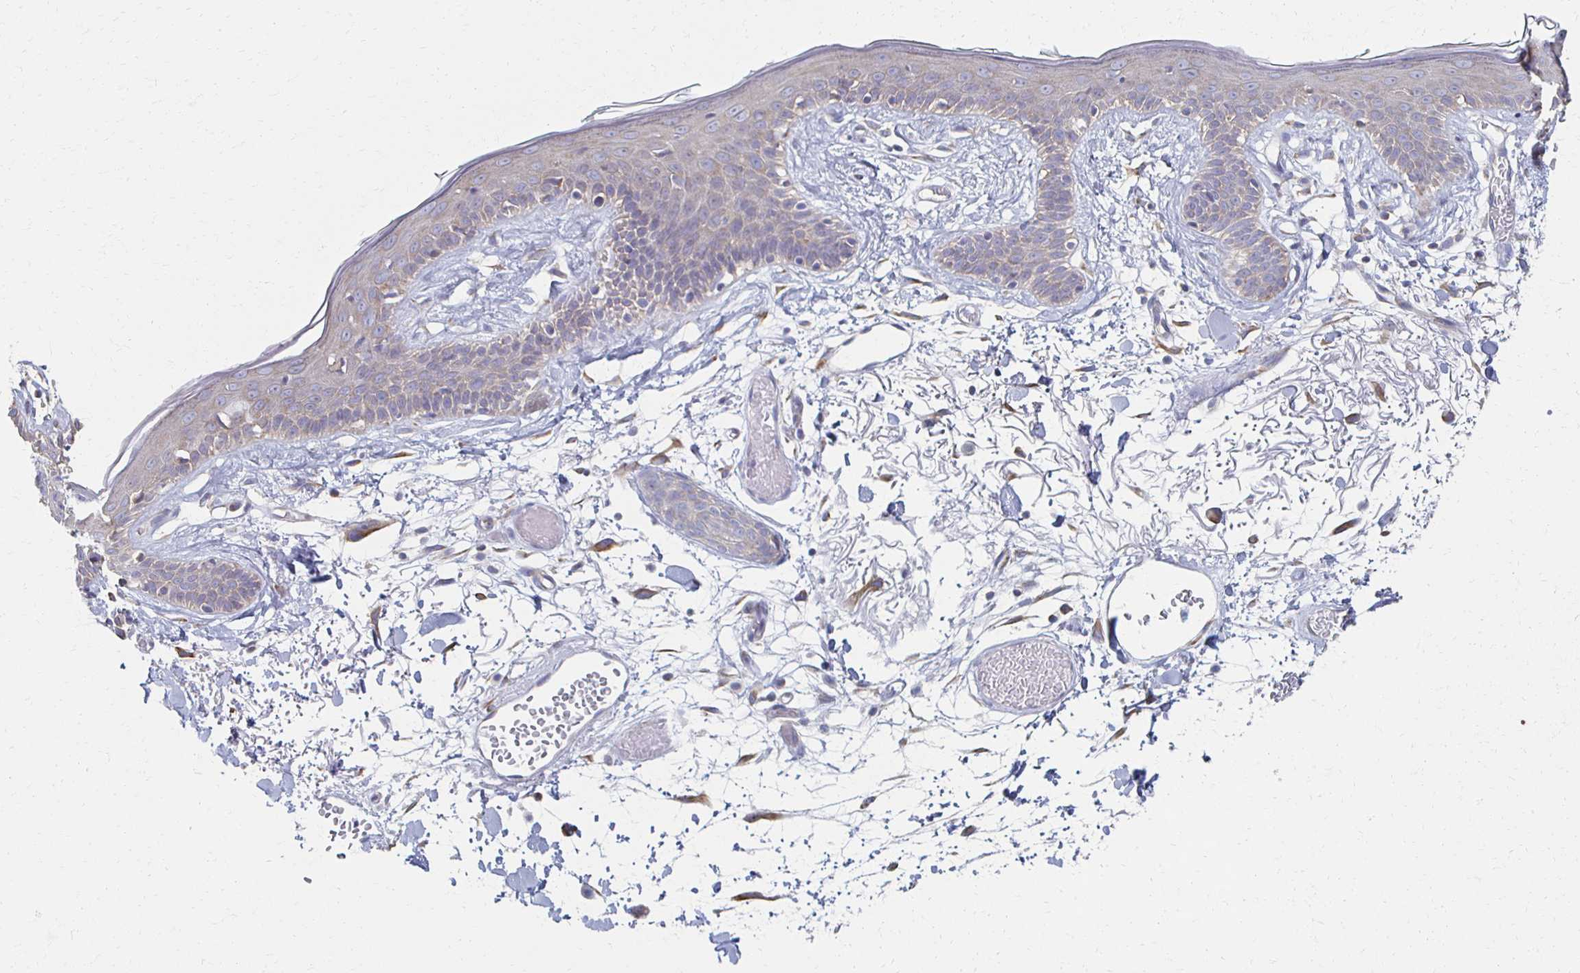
{"staining": {"intensity": "weak", "quantity": "25%-75%", "location": "cytoplasmic/membranous"}, "tissue": "skin", "cell_type": "Fibroblasts", "image_type": "normal", "snomed": [{"axis": "morphology", "description": "Normal tissue, NOS"}, {"axis": "topography", "description": "Skin"}], "caption": "IHC staining of benign skin, which exhibits low levels of weak cytoplasmic/membranous staining in about 25%-75% of fibroblasts indicating weak cytoplasmic/membranous protein staining. The staining was performed using DAB (brown) for protein detection and nuclei were counterstained in hematoxylin (blue).", "gene": "ATP1A3", "patient": {"sex": "male", "age": 79}}